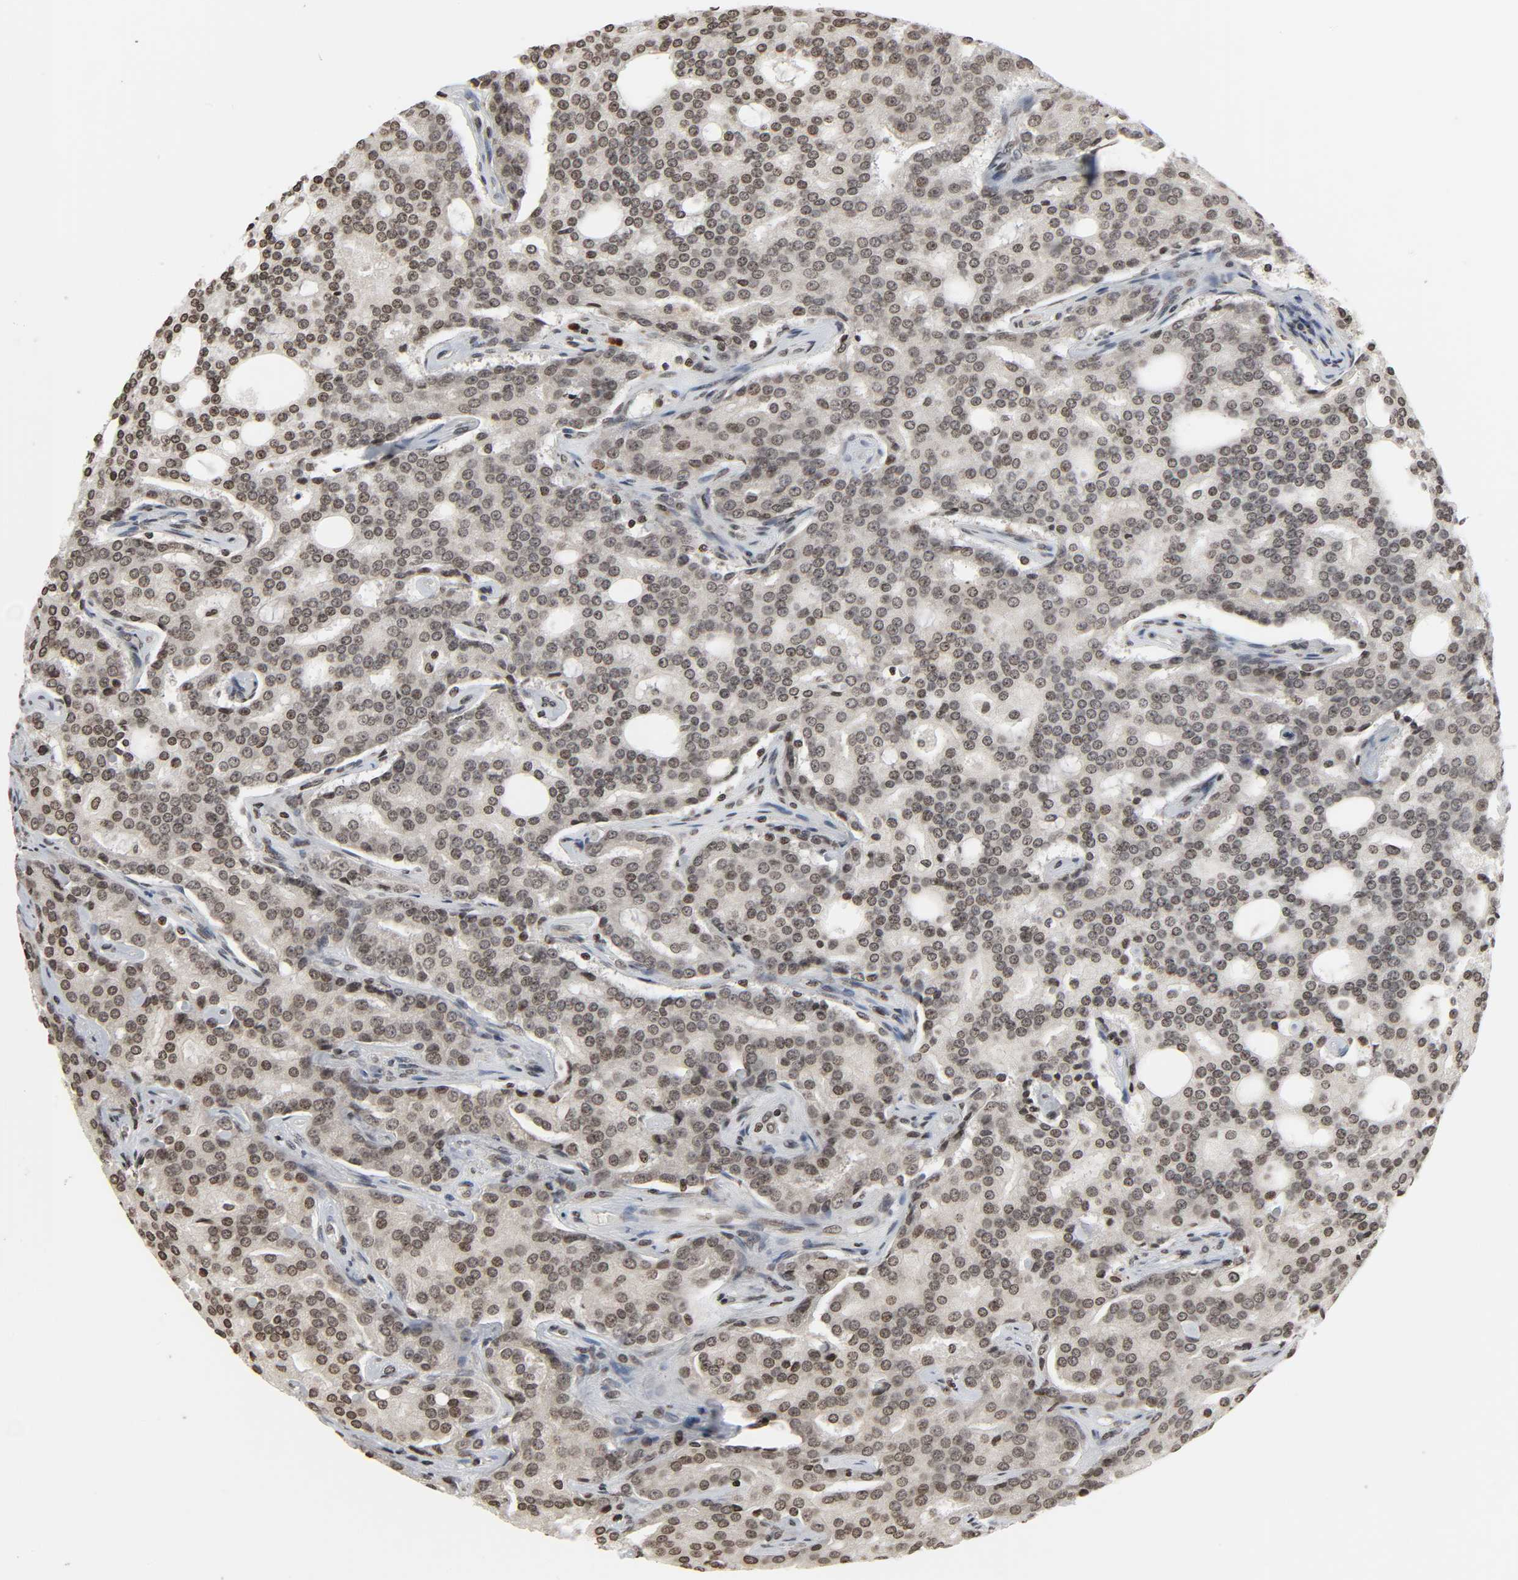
{"staining": {"intensity": "moderate", "quantity": ">75%", "location": "nuclear"}, "tissue": "prostate cancer", "cell_type": "Tumor cells", "image_type": "cancer", "snomed": [{"axis": "morphology", "description": "Adenocarcinoma, High grade"}, {"axis": "topography", "description": "Prostate"}], "caption": "High-magnification brightfield microscopy of prostate high-grade adenocarcinoma stained with DAB (3,3'-diaminobenzidine) (brown) and counterstained with hematoxylin (blue). tumor cells exhibit moderate nuclear staining is present in about>75% of cells.", "gene": "ELAVL1", "patient": {"sex": "male", "age": 72}}